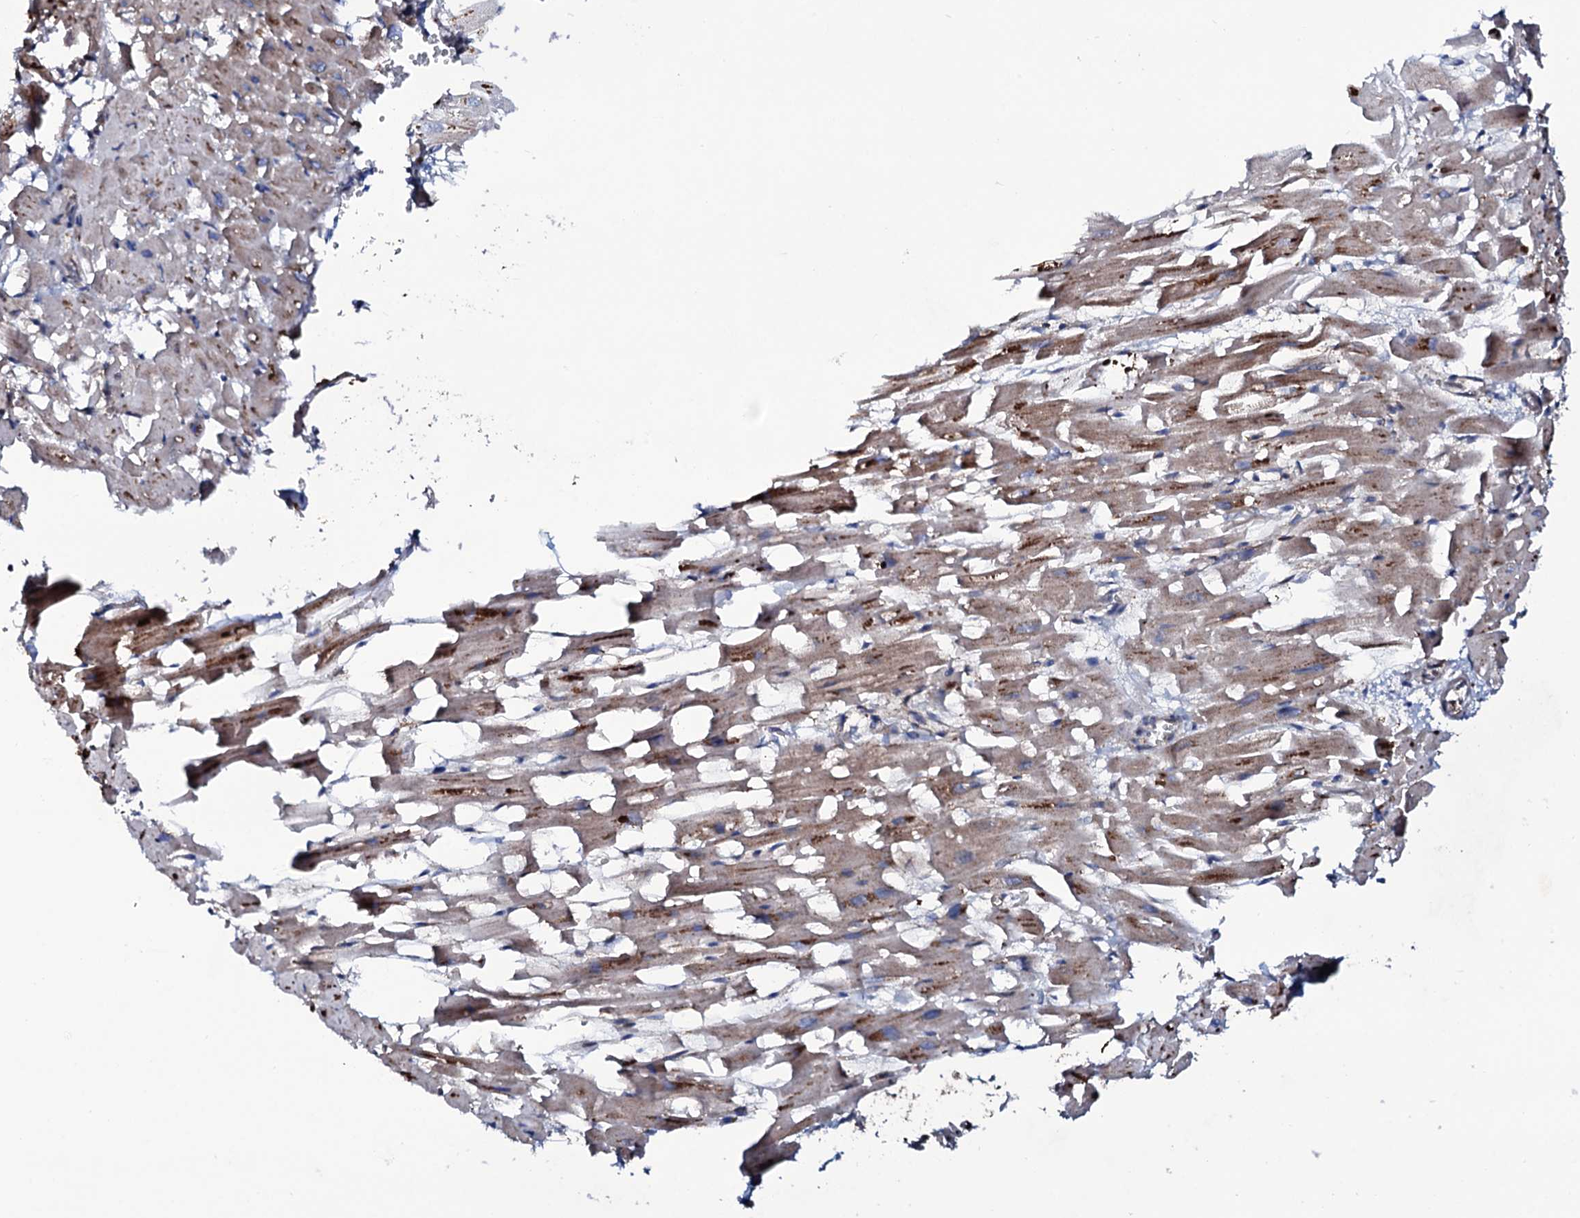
{"staining": {"intensity": "weak", "quantity": ">75%", "location": "cytoplasmic/membranous"}, "tissue": "heart muscle", "cell_type": "Cardiomyocytes", "image_type": "normal", "snomed": [{"axis": "morphology", "description": "Normal tissue, NOS"}, {"axis": "topography", "description": "Heart"}], "caption": "Immunohistochemistry (IHC) photomicrograph of unremarkable heart muscle: human heart muscle stained using immunohistochemistry (IHC) displays low levels of weak protein expression localized specifically in the cytoplasmic/membranous of cardiomyocytes, appearing as a cytoplasmic/membranous brown color.", "gene": "COG6", "patient": {"sex": "female", "age": 64}}